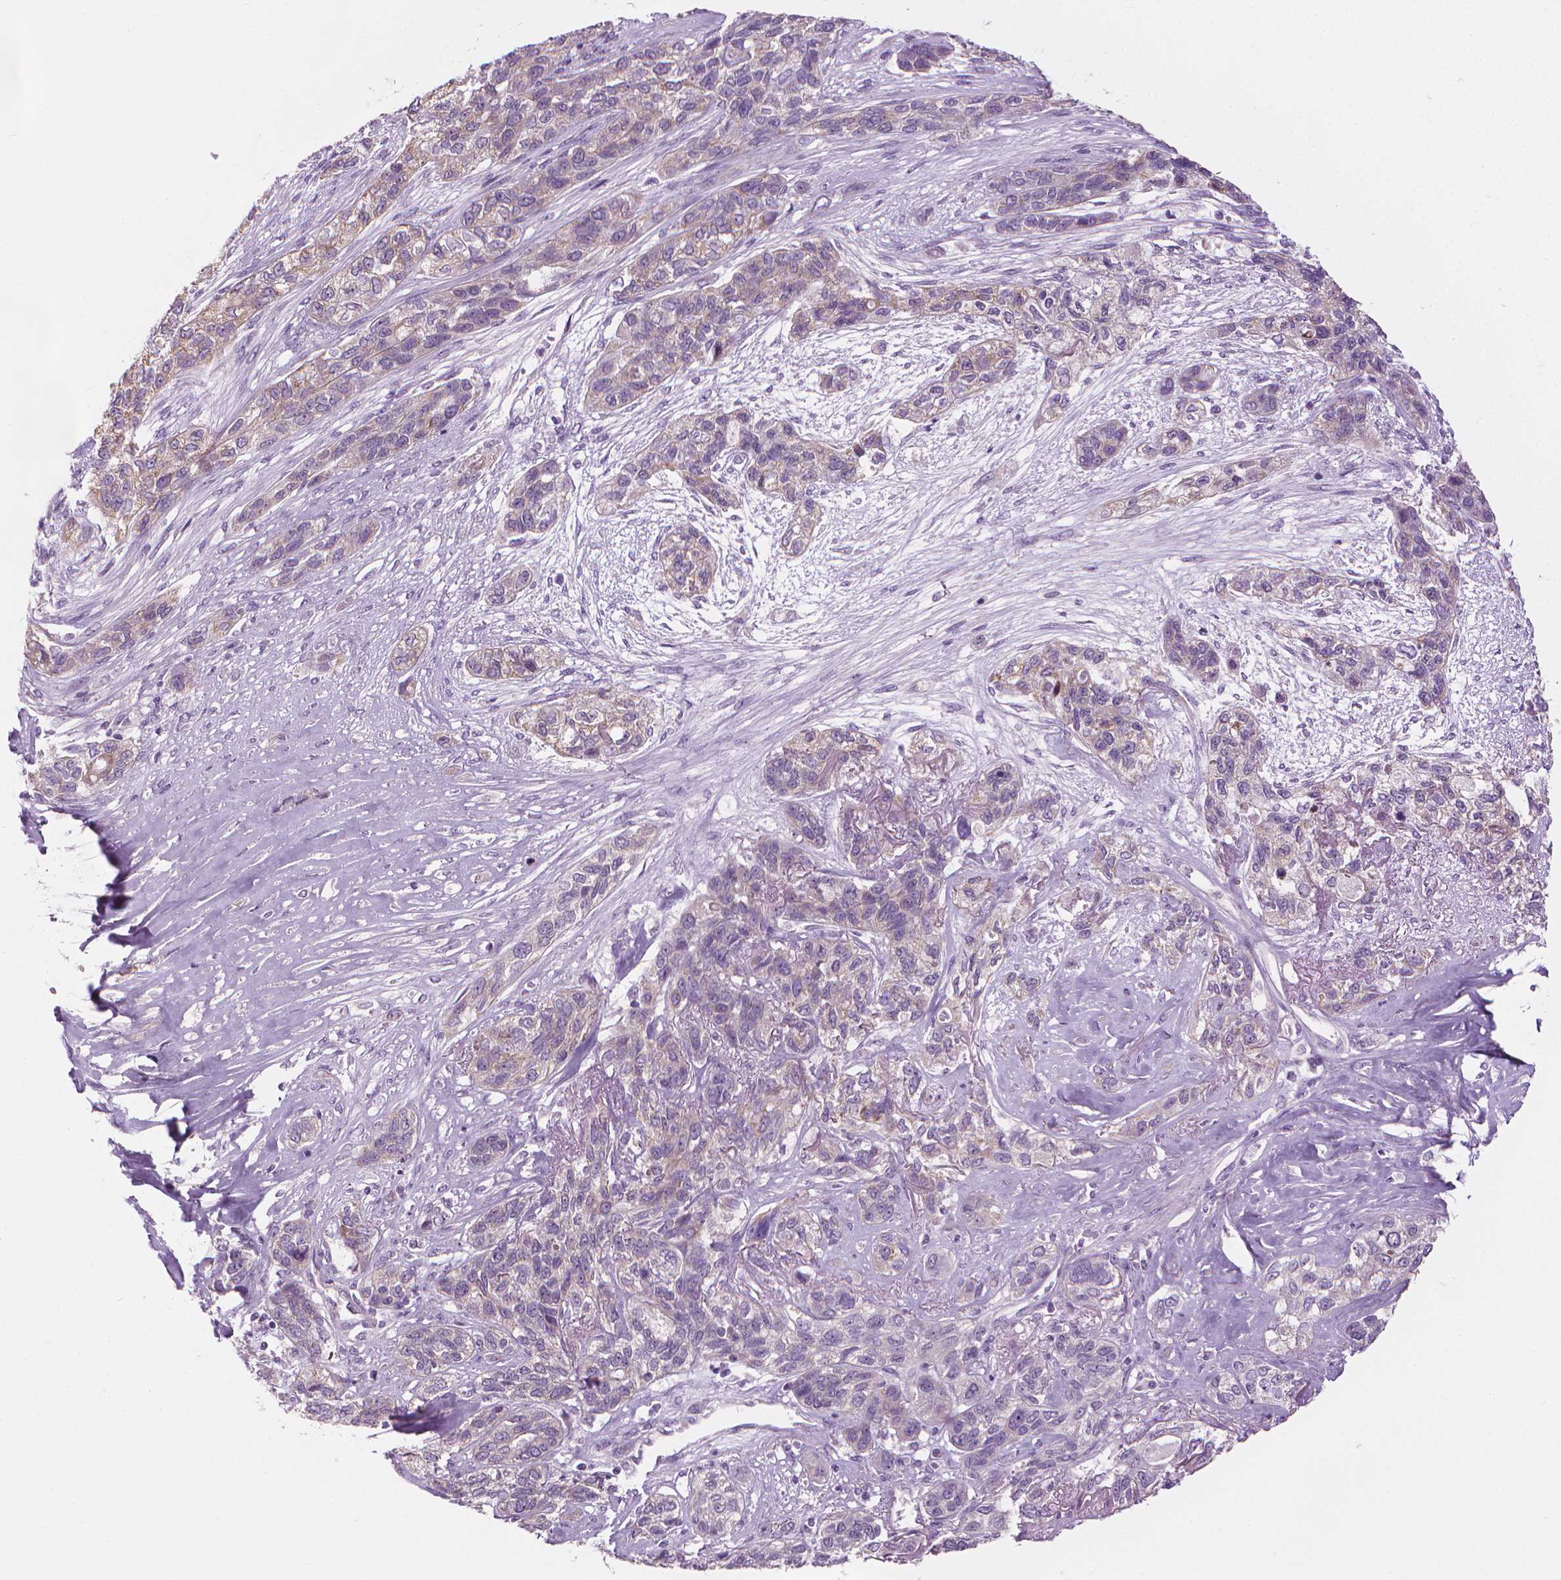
{"staining": {"intensity": "weak", "quantity": "<25%", "location": "cytoplasmic/membranous"}, "tissue": "lung cancer", "cell_type": "Tumor cells", "image_type": "cancer", "snomed": [{"axis": "morphology", "description": "Squamous cell carcinoma, NOS"}, {"axis": "topography", "description": "Lung"}], "caption": "The histopathology image demonstrates no significant staining in tumor cells of lung cancer (squamous cell carcinoma).", "gene": "CFAP126", "patient": {"sex": "female", "age": 70}}